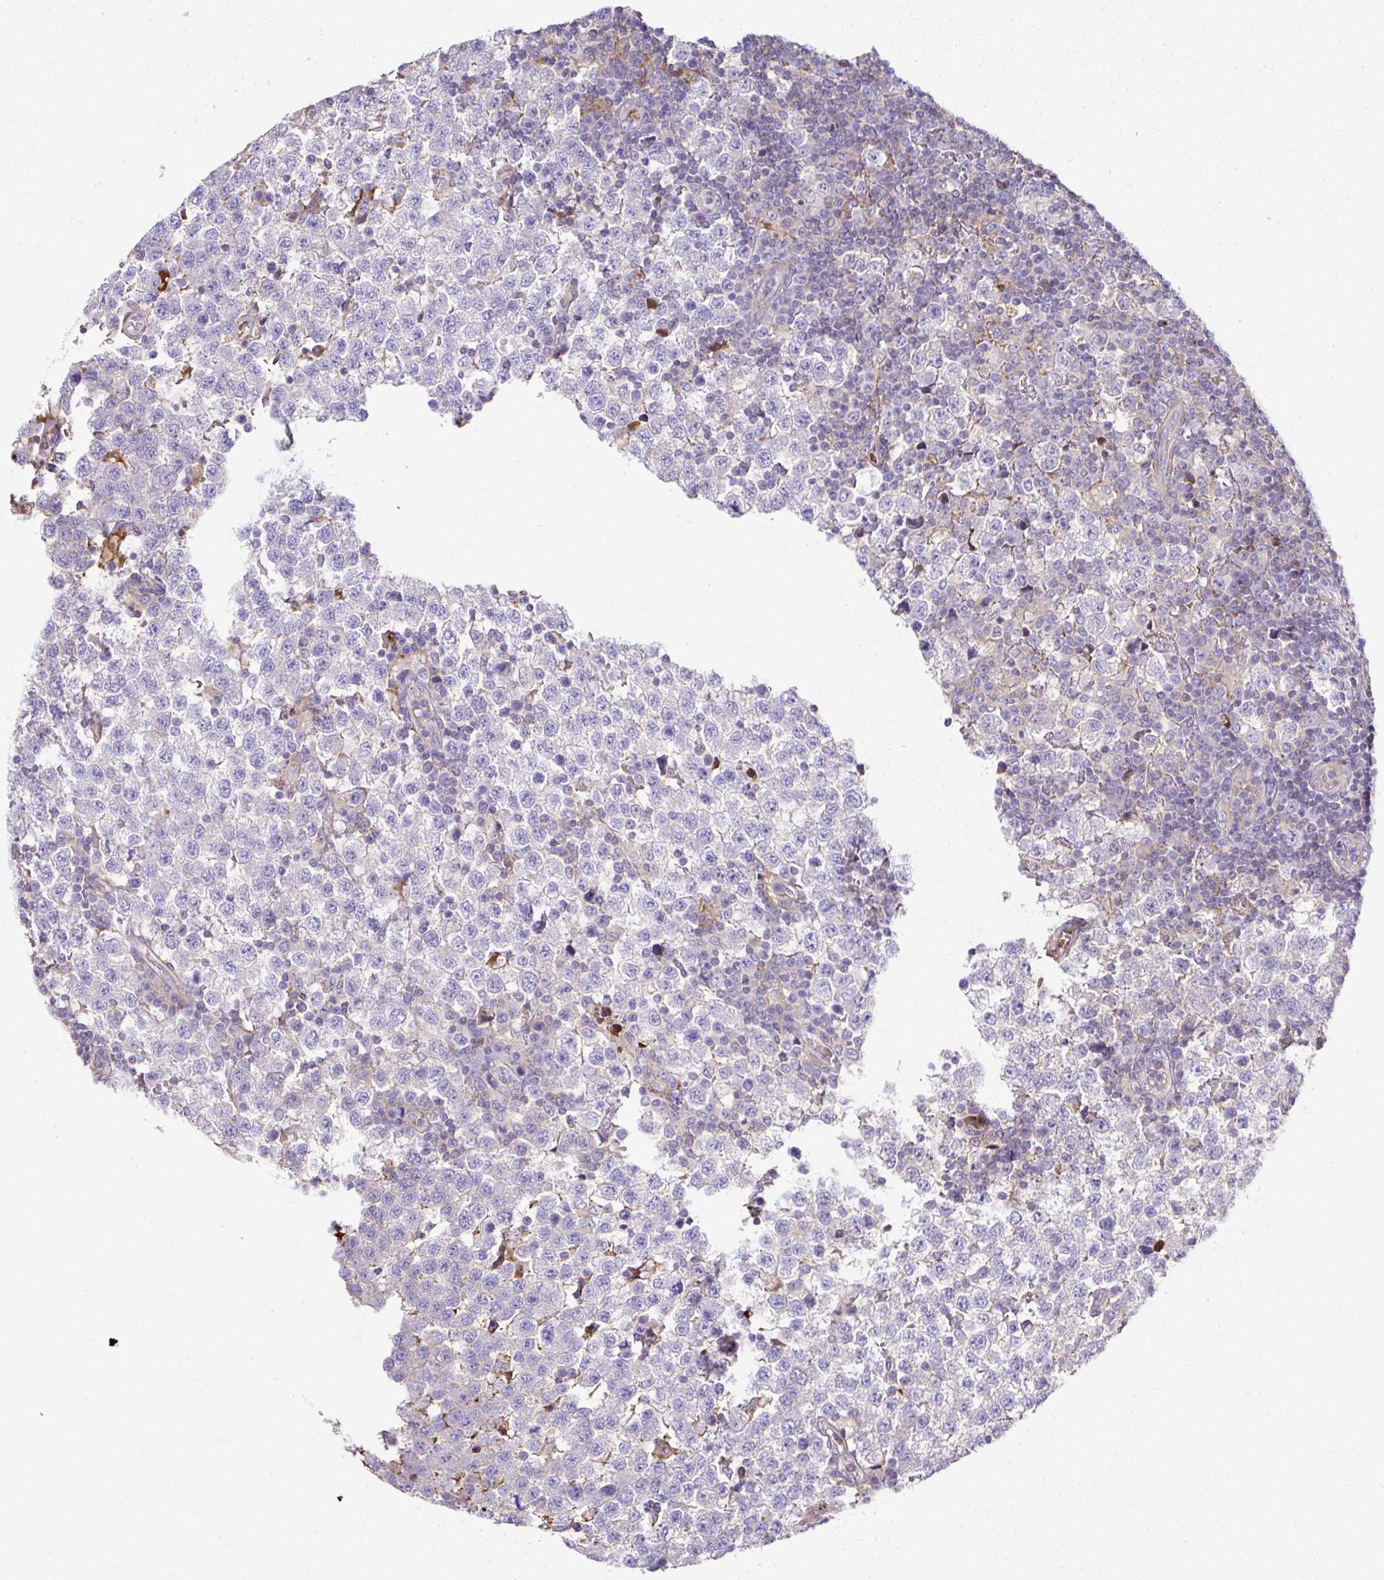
{"staining": {"intensity": "negative", "quantity": "none", "location": "none"}, "tissue": "testis cancer", "cell_type": "Tumor cells", "image_type": "cancer", "snomed": [{"axis": "morphology", "description": "Seminoma, NOS"}, {"axis": "topography", "description": "Testis"}], "caption": "The IHC histopathology image has no significant positivity in tumor cells of testis cancer tissue.", "gene": "CCDC85C", "patient": {"sex": "male", "age": 34}}